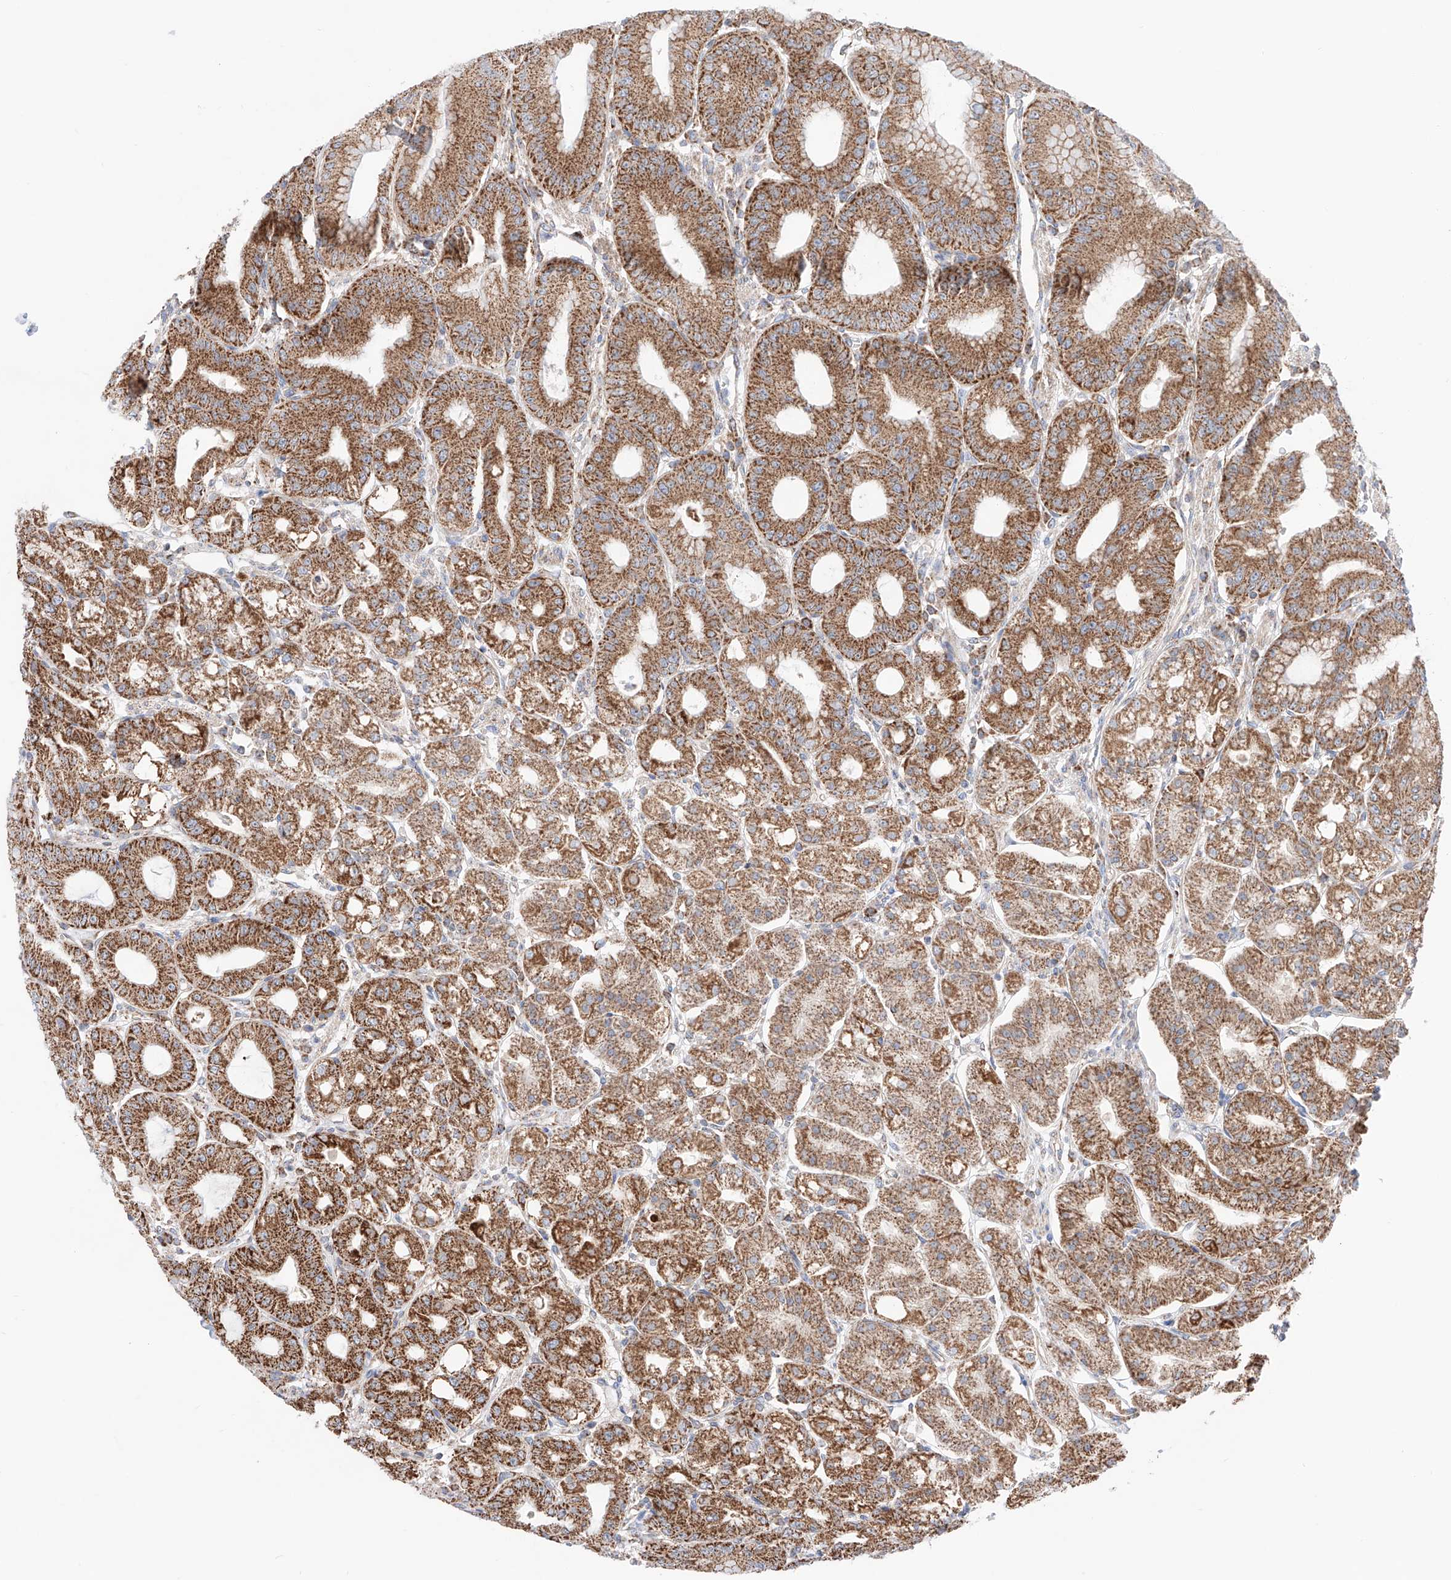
{"staining": {"intensity": "strong", "quantity": ">75%", "location": "cytoplasmic/membranous"}, "tissue": "stomach", "cell_type": "Glandular cells", "image_type": "normal", "snomed": [{"axis": "morphology", "description": "Normal tissue, NOS"}, {"axis": "topography", "description": "Stomach, lower"}], "caption": "This histopathology image exhibits unremarkable stomach stained with IHC to label a protein in brown. The cytoplasmic/membranous of glandular cells show strong positivity for the protein. Nuclei are counter-stained blue.", "gene": "KTI12", "patient": {"sex": "male", "age": 71}}